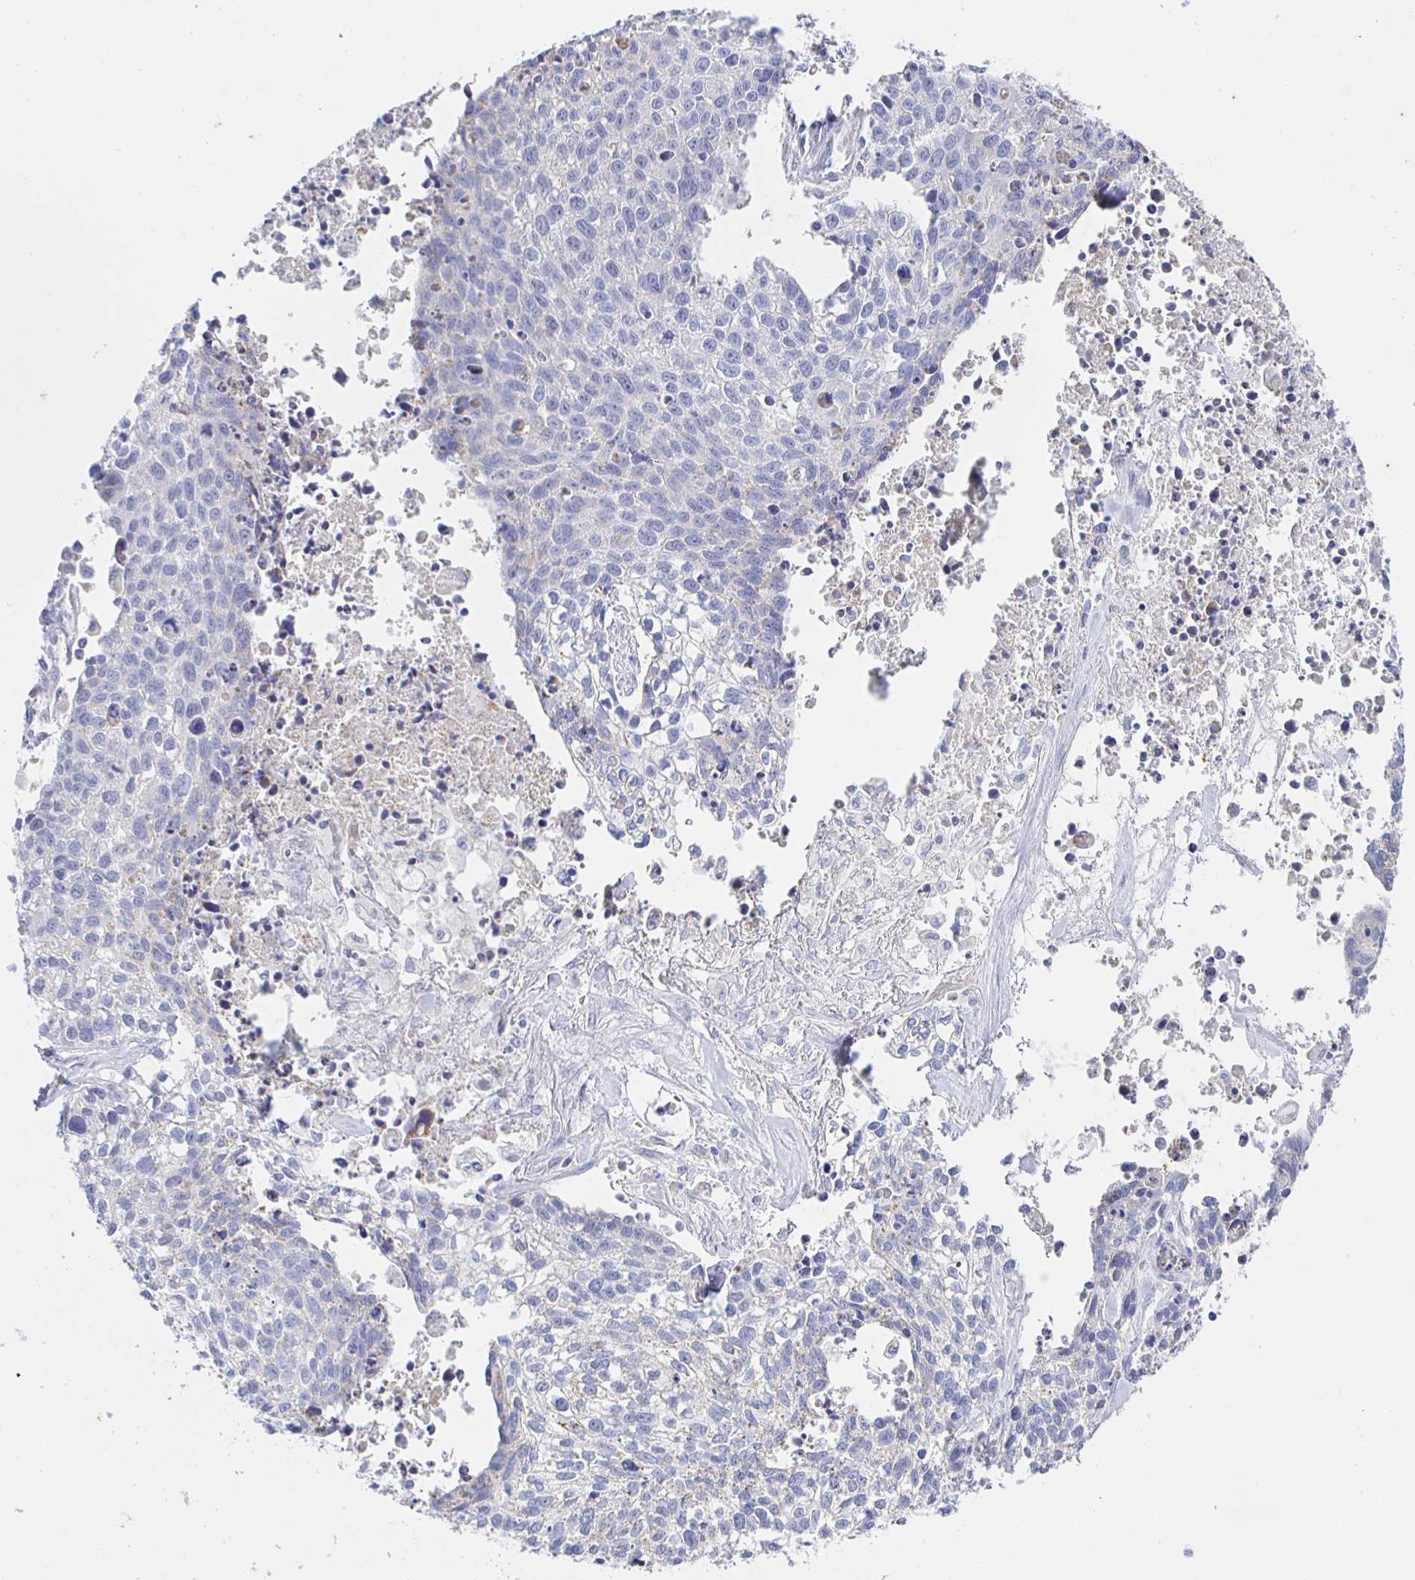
{"staining": {"intensity": "negative", "quantity": "none", "location": "none"}, "tissue": "lung cancer", "cell_type": "Tumor cells", "image_type": "cancer", "snomed": [{"axis": "morphology", "description": "Squamous cell carcinoma, NOS"}, {"axis": "topography", "description": "Lung"}], "caption": "A histopathology image of lung cancer stained for a protein displays no brown staining in tumor cells.", "gene": "SYNGR4", "patient": {"sex": "male", "age": 74}}